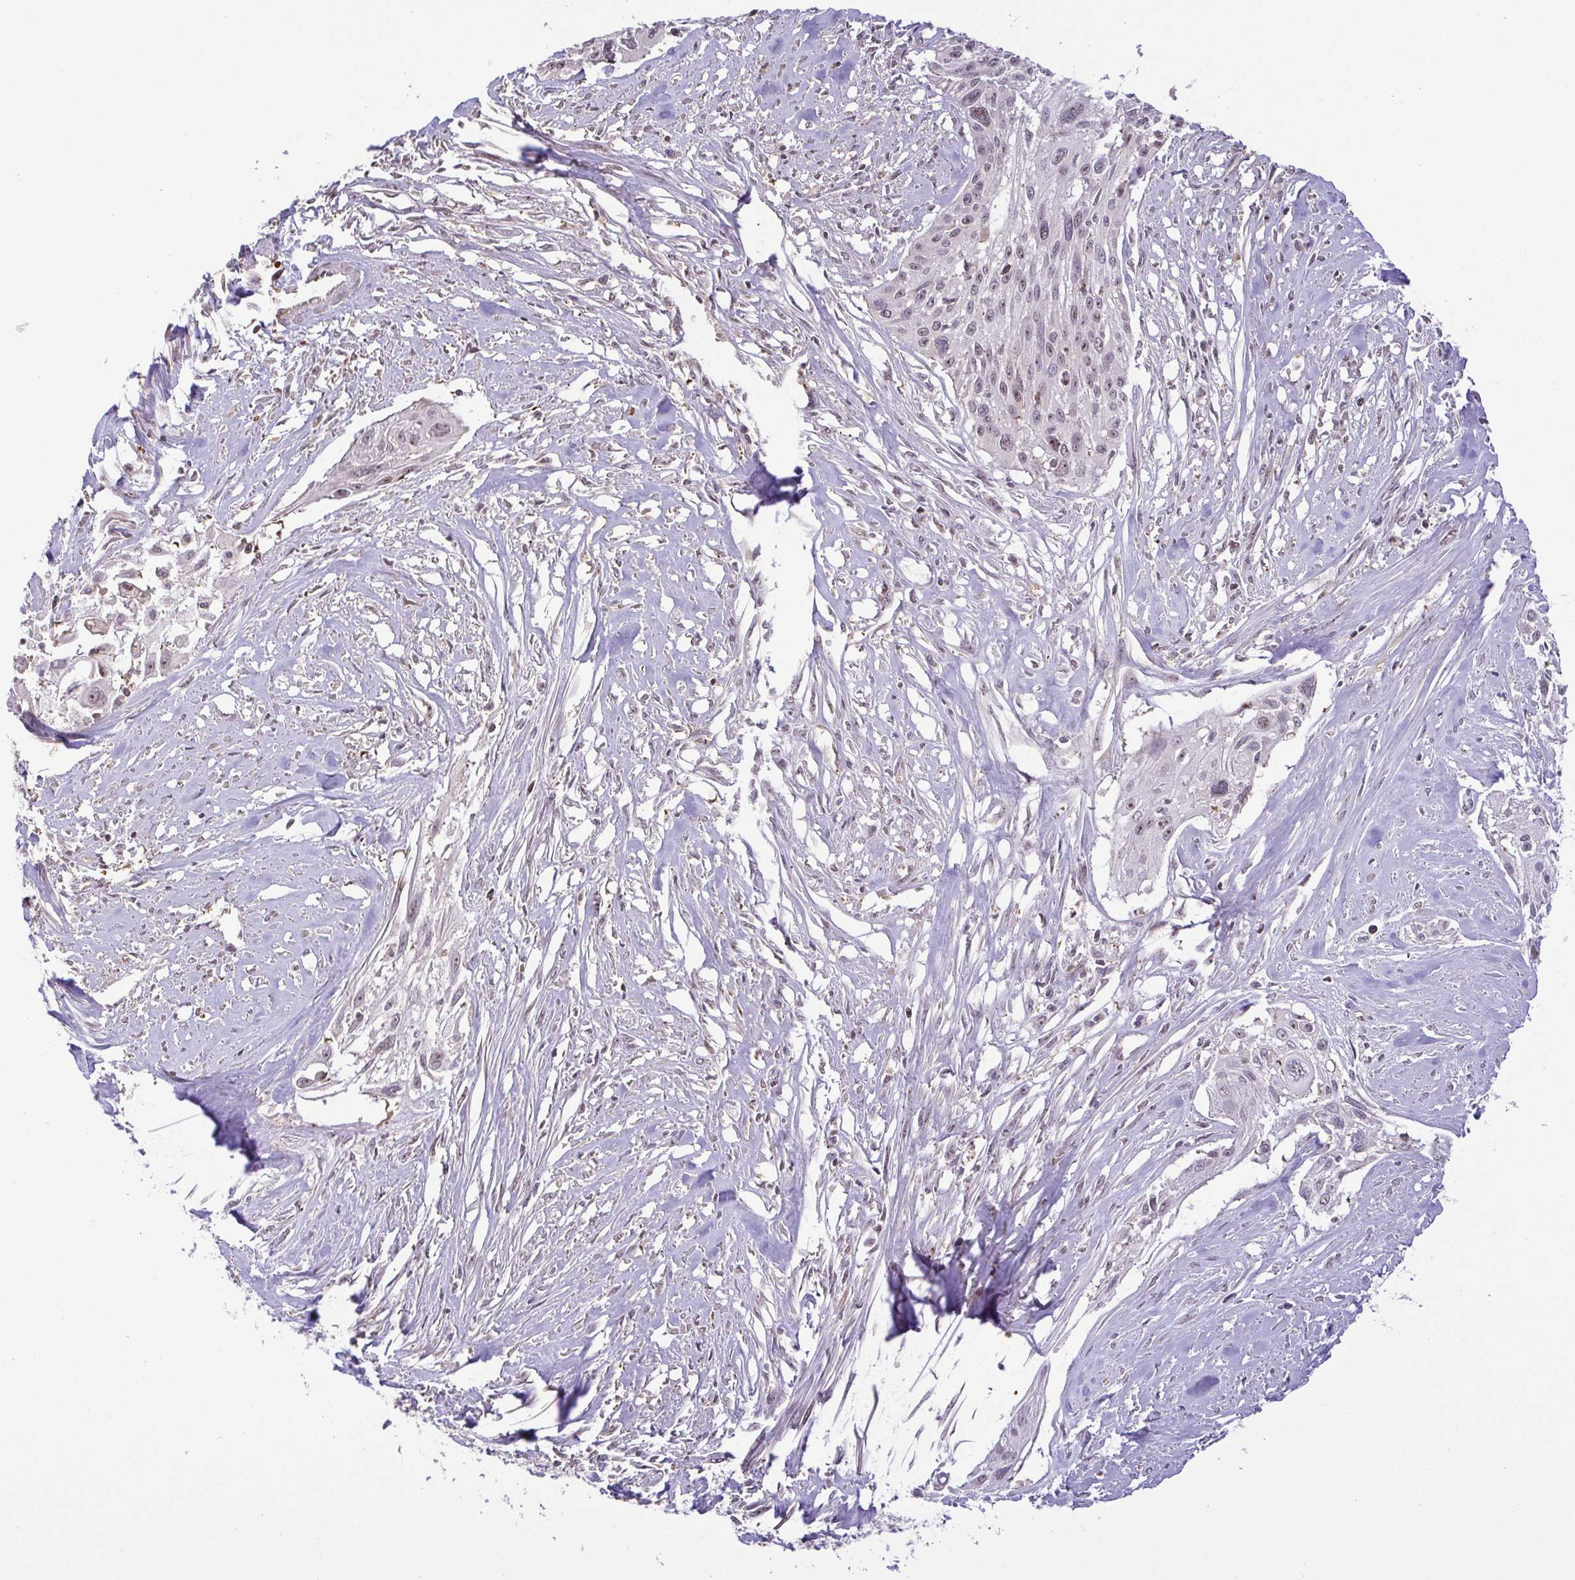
{"staining": {"intensity": "weak", "quantity": "<25%", "location": "nuclear"}, "tissue": "cervical cancer", "cell_type": "Tumor cells", "image_type": "cancer", "snomed": [{"axis": "morphology", "description": "Squamous cell carcinoma, NOS"}, {"axis": "topography", "description": "Cervix"}], "caption": "A photomicrograph of human cervical cancer (squamous cell carcinoma) is negative for staining in tumor cells. (Stains: DAB (3,3'-diaminobenzidine) immunohistochemistry with hematoxylin counter stain, Microscopy: brightfield microscopy at high magnification).", "gene": "RSL24D1", "patient": {"sex": "female", "age": 49}}